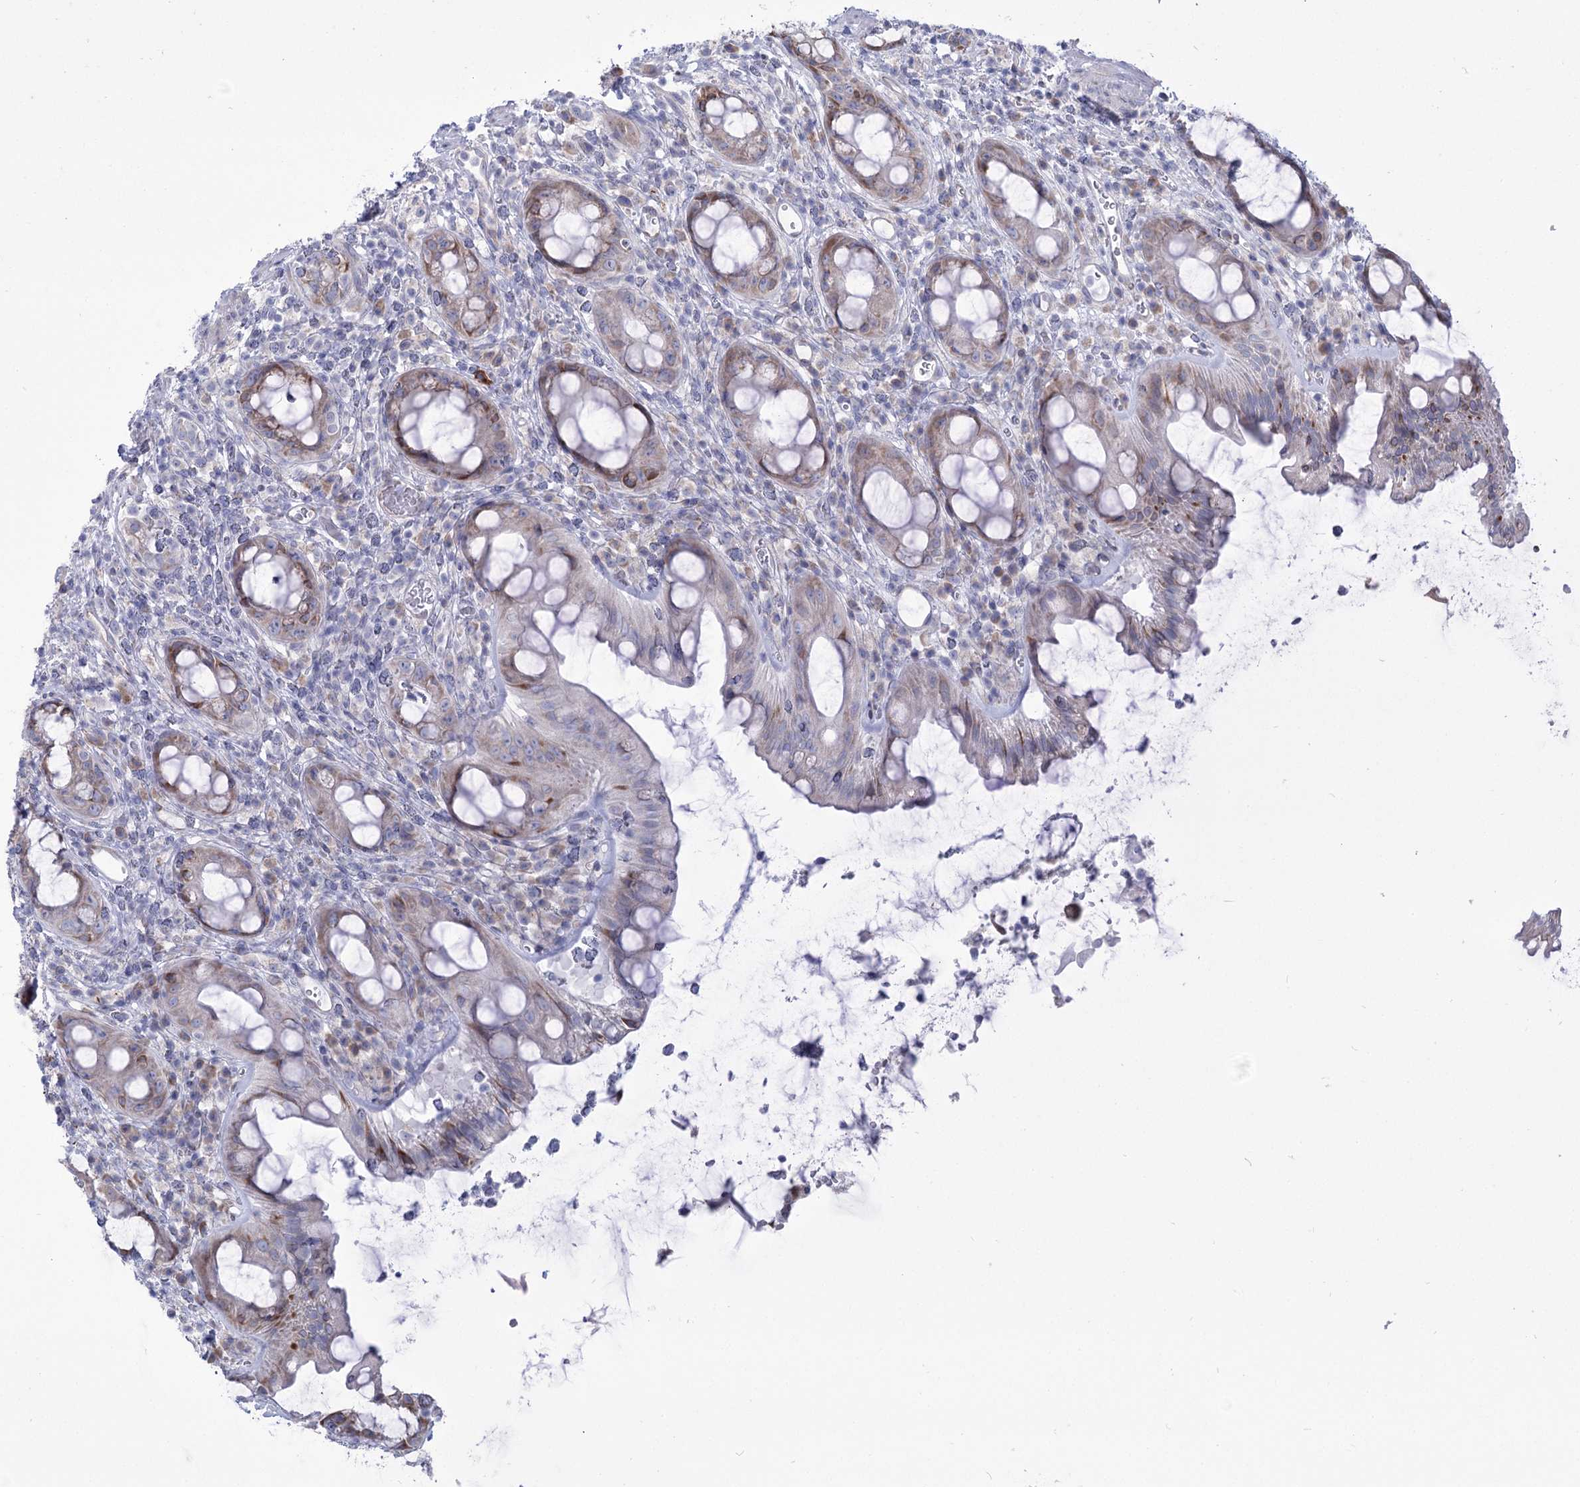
{"staining": {"intensity": "moderate", "quantity": "<25%", "location": "cytoplasmic/membranous"}, "tissue": "rectum", "cell_type": "Glandular cells", "image_type": "normal", "snomed": [{"axis": "morphology", "description": "Normal tissue, NOS"}, {"axis": "topography", "description": "Rectum"}], "caption": "IHC image of normal rectum: rectum stained using immunohistochemistry demonstrates low levels of moderate protein expression localized specifically in the cytoplasmic/membranous of glandular cells, appearing as a cytoplasmic/membranous brown color.", "gene": "STT3B", "patient": {"sex": "female", "age": 57}}